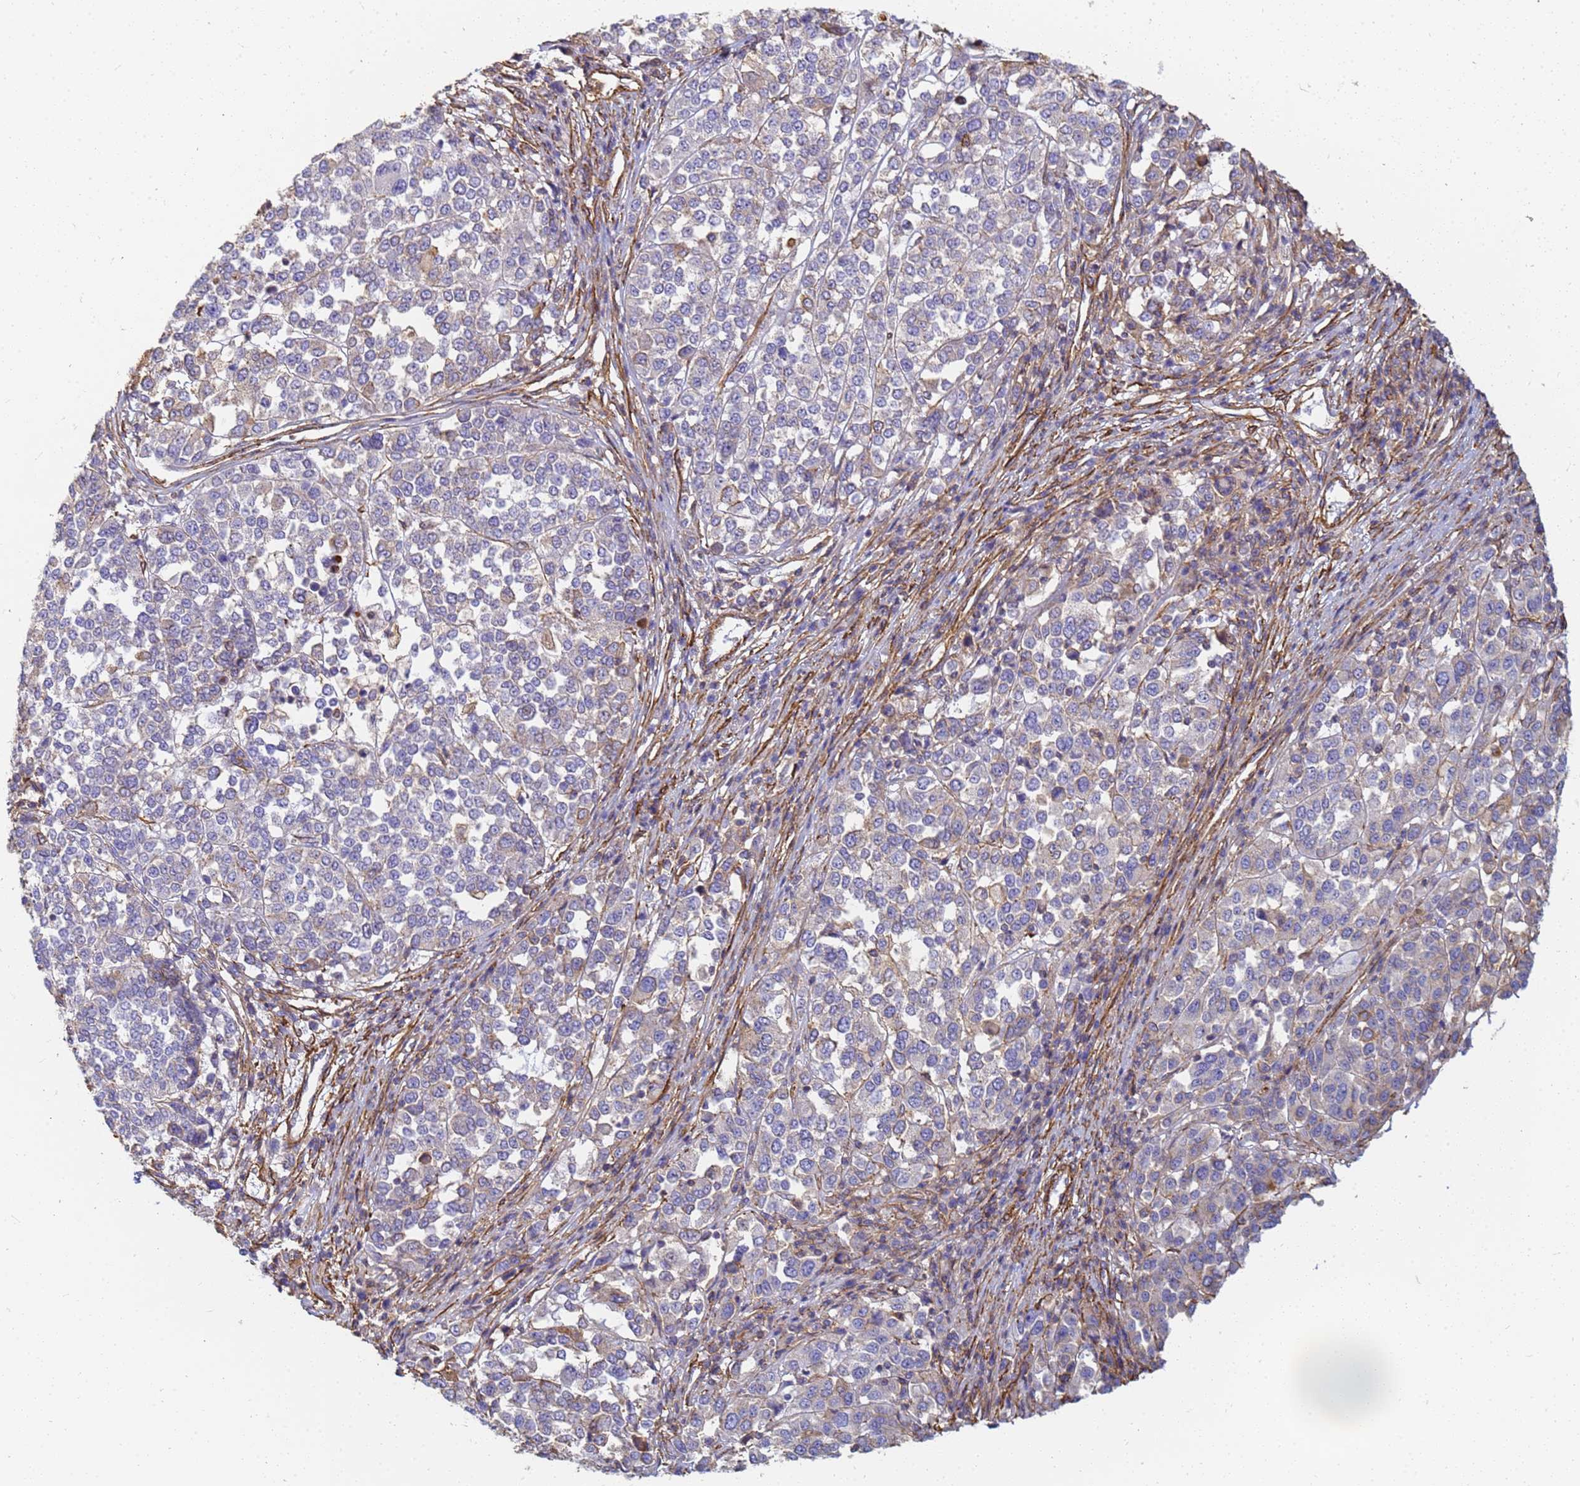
{"staining": {"intensity": "weak", "quantity": "25%-75%", "location": "cytoplasmic/membranous"}, "tissue": "melanoma", "cell_type": "Tumor cells", "image_type": "cancer", "snomed": [{"axis": "morphology", "description": "Malignant melanoma, Metastatic site"}, {"axis": "topography", "description": "Lymph node"}], "caption": "Weak cytoplasmic/membranous protein positivity is appreciated in about 25%-75% of tumor cells in malignant melanoma (metastatic site).", "gene": "TPM1", "patient": {"sex": "male", "age": 44}}